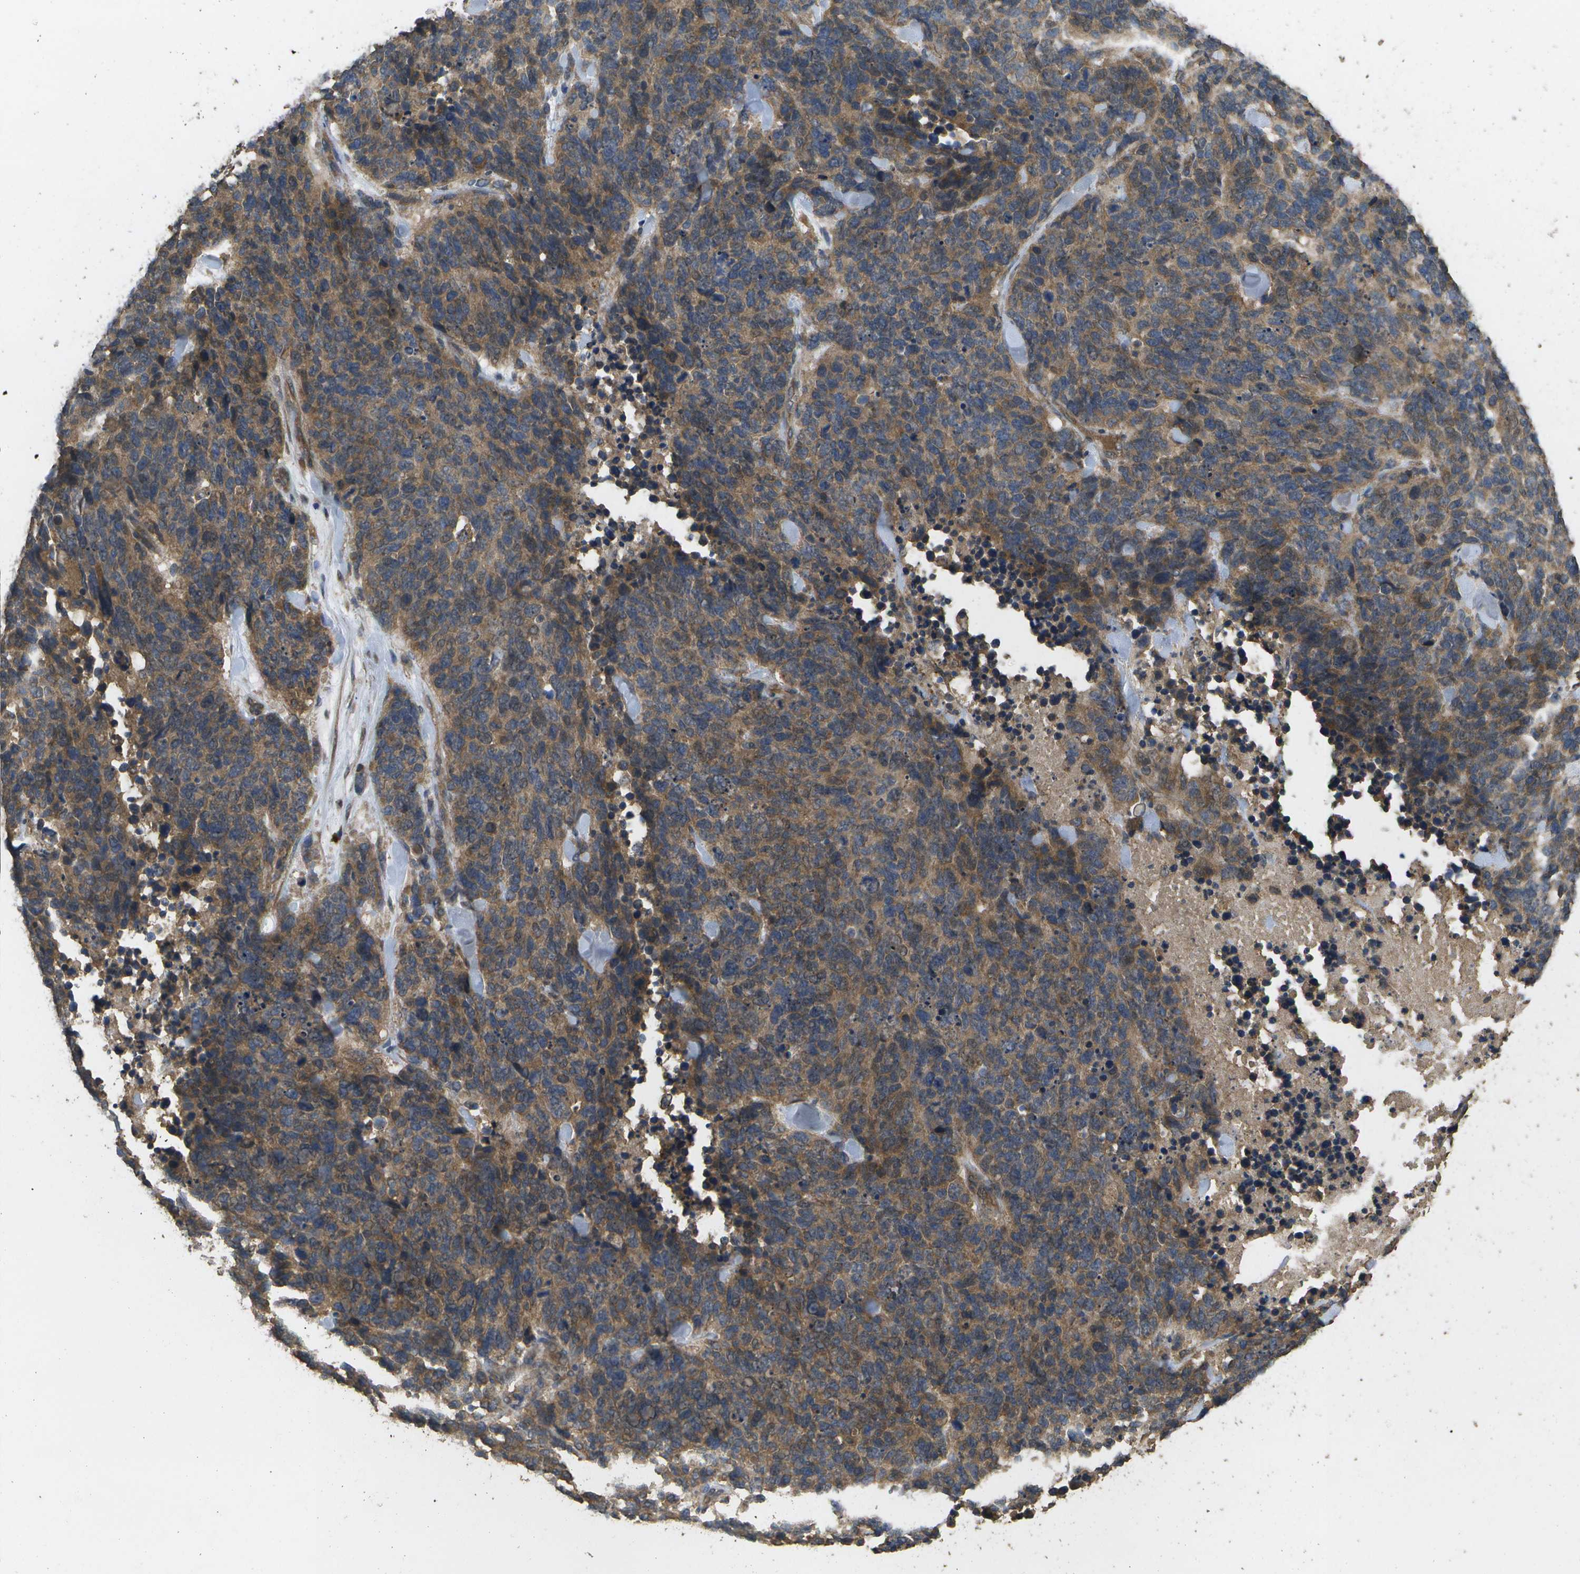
{"staining": {"intensity": "moderate", "quantity": ">75%", "location": "cytoplasmic/membranous"}, "tissue": "lung cancer", "cell_type": "Tumor cells", "image_type": "cancer", "snomed": [{"axis": "morphology", "description": "Neoplasm, malignant, NOS"}, {"axis": "topography", "description": "Lung"}], "caption": "Immunohistochemistry (IHC) image of lung malignant neoplasm stained for a protein (brown), which reveals medium levels of moderate cytoplasmic/membranous positivity in about >75% of tumor cells.", "gene": "SACS", "patient": {"sex": "female", "age": 58}}